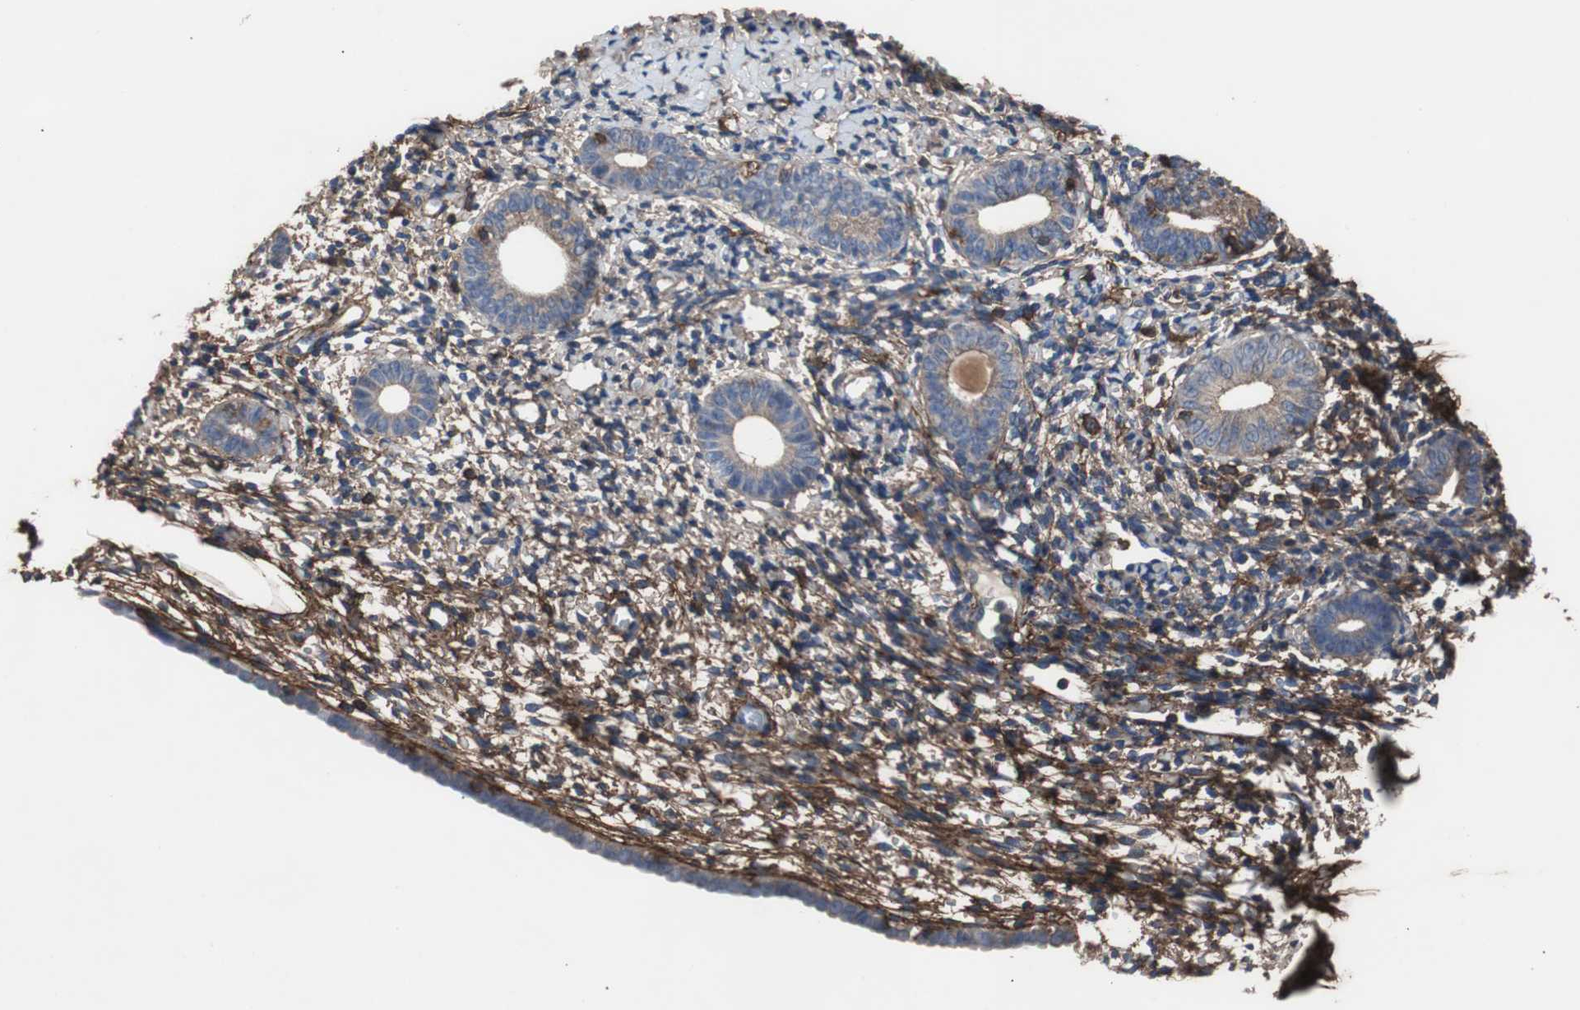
{"staining": {"intensity": "strong", "quantity": "<25%", "location": "cytoplasmic/membranous"}, "tissue": "endometrium", "cell_type": "Cells in endometrial stroma", "image_type": "normal", "snomed": [{"axis": "morphology", "description": "Normal tissue, NOS"}, {"axis": "topography", "description": "Endometrium"}], "caption": "DAB immunohistochemical staining of unremarkable endometrium exhibits strong cytoplasmic/membranous protein positivity in about <25% of cells in endometrial stroma.", "gene": "COL6A2", "patient": {"sex": "female", "age": 71}}